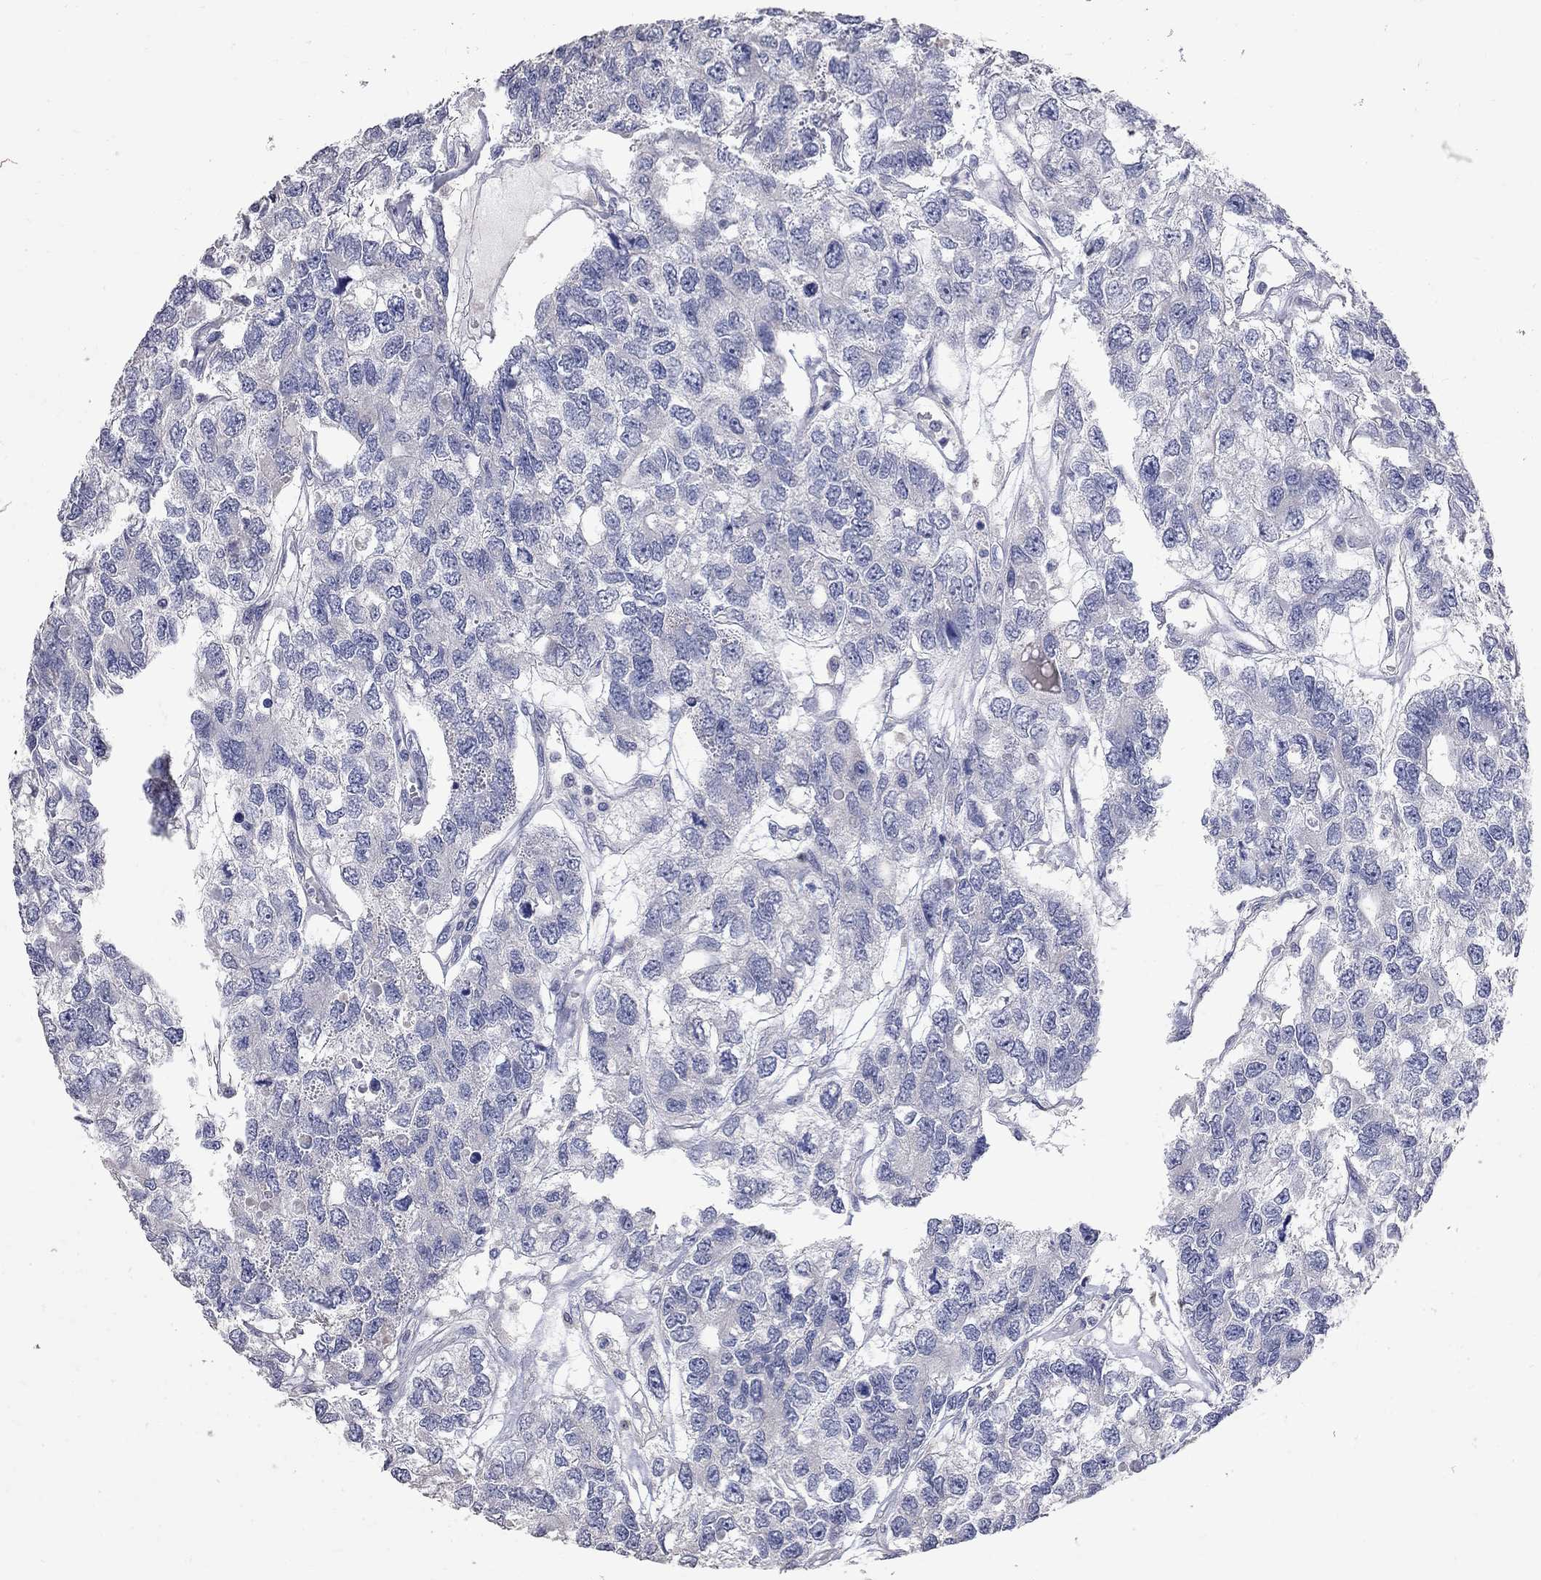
{"staining": {"intensity": "negative", "quantity": "none", "location": "none"}, "tissue": "testis cancer", "cell_type": "Tumor cells", "image_type": "cancer", "snomed": [{"axis": "morphology", "description": "Seminoma, NOS"}, {"axis": "topography", "description": "Testis"}], "caption": "Immunohistochemical staining of testis seminoma displays no significant staining in tumor cells.", "gene": "NOS2", "patient": {"sex": "male", "age": 52}}